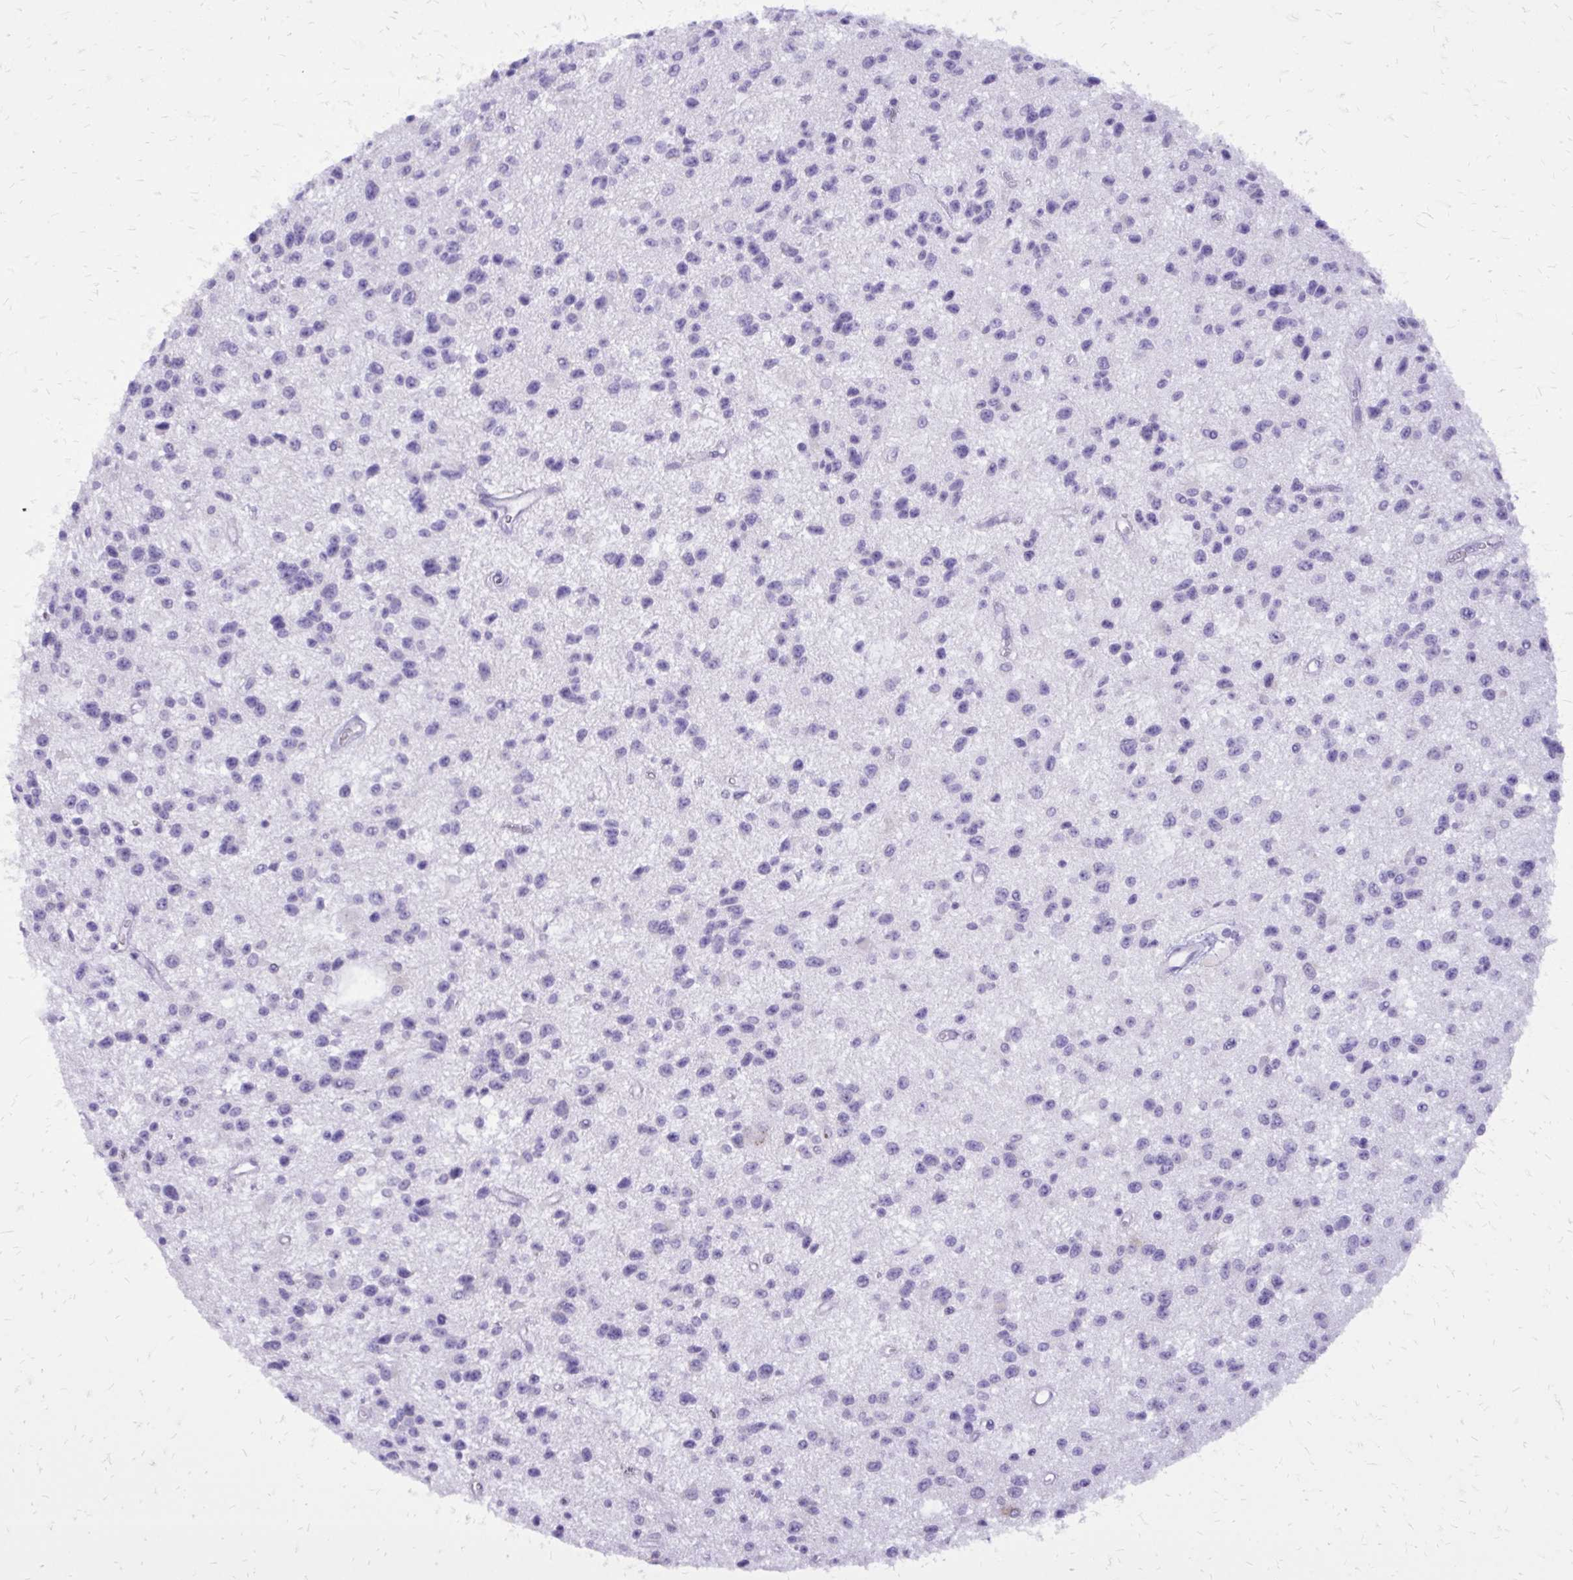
{"staining": {"intensity": "negative", "quantity": "none", "location": "none"}, "tissue": "glioma", "cell_type": "Tumor cells", "image_type": "cancer", "snomed": [{"axis": "morphology", "description": "Glioma, malignant, Low grade"}, {"axis": "topography", "description": "Brain"}], "caption": "Tumor cells are negative for brown protein staining in malignant glioma (low-grade).", "gene": "CAT", "patient": {"sex": "male", "age": 43}}